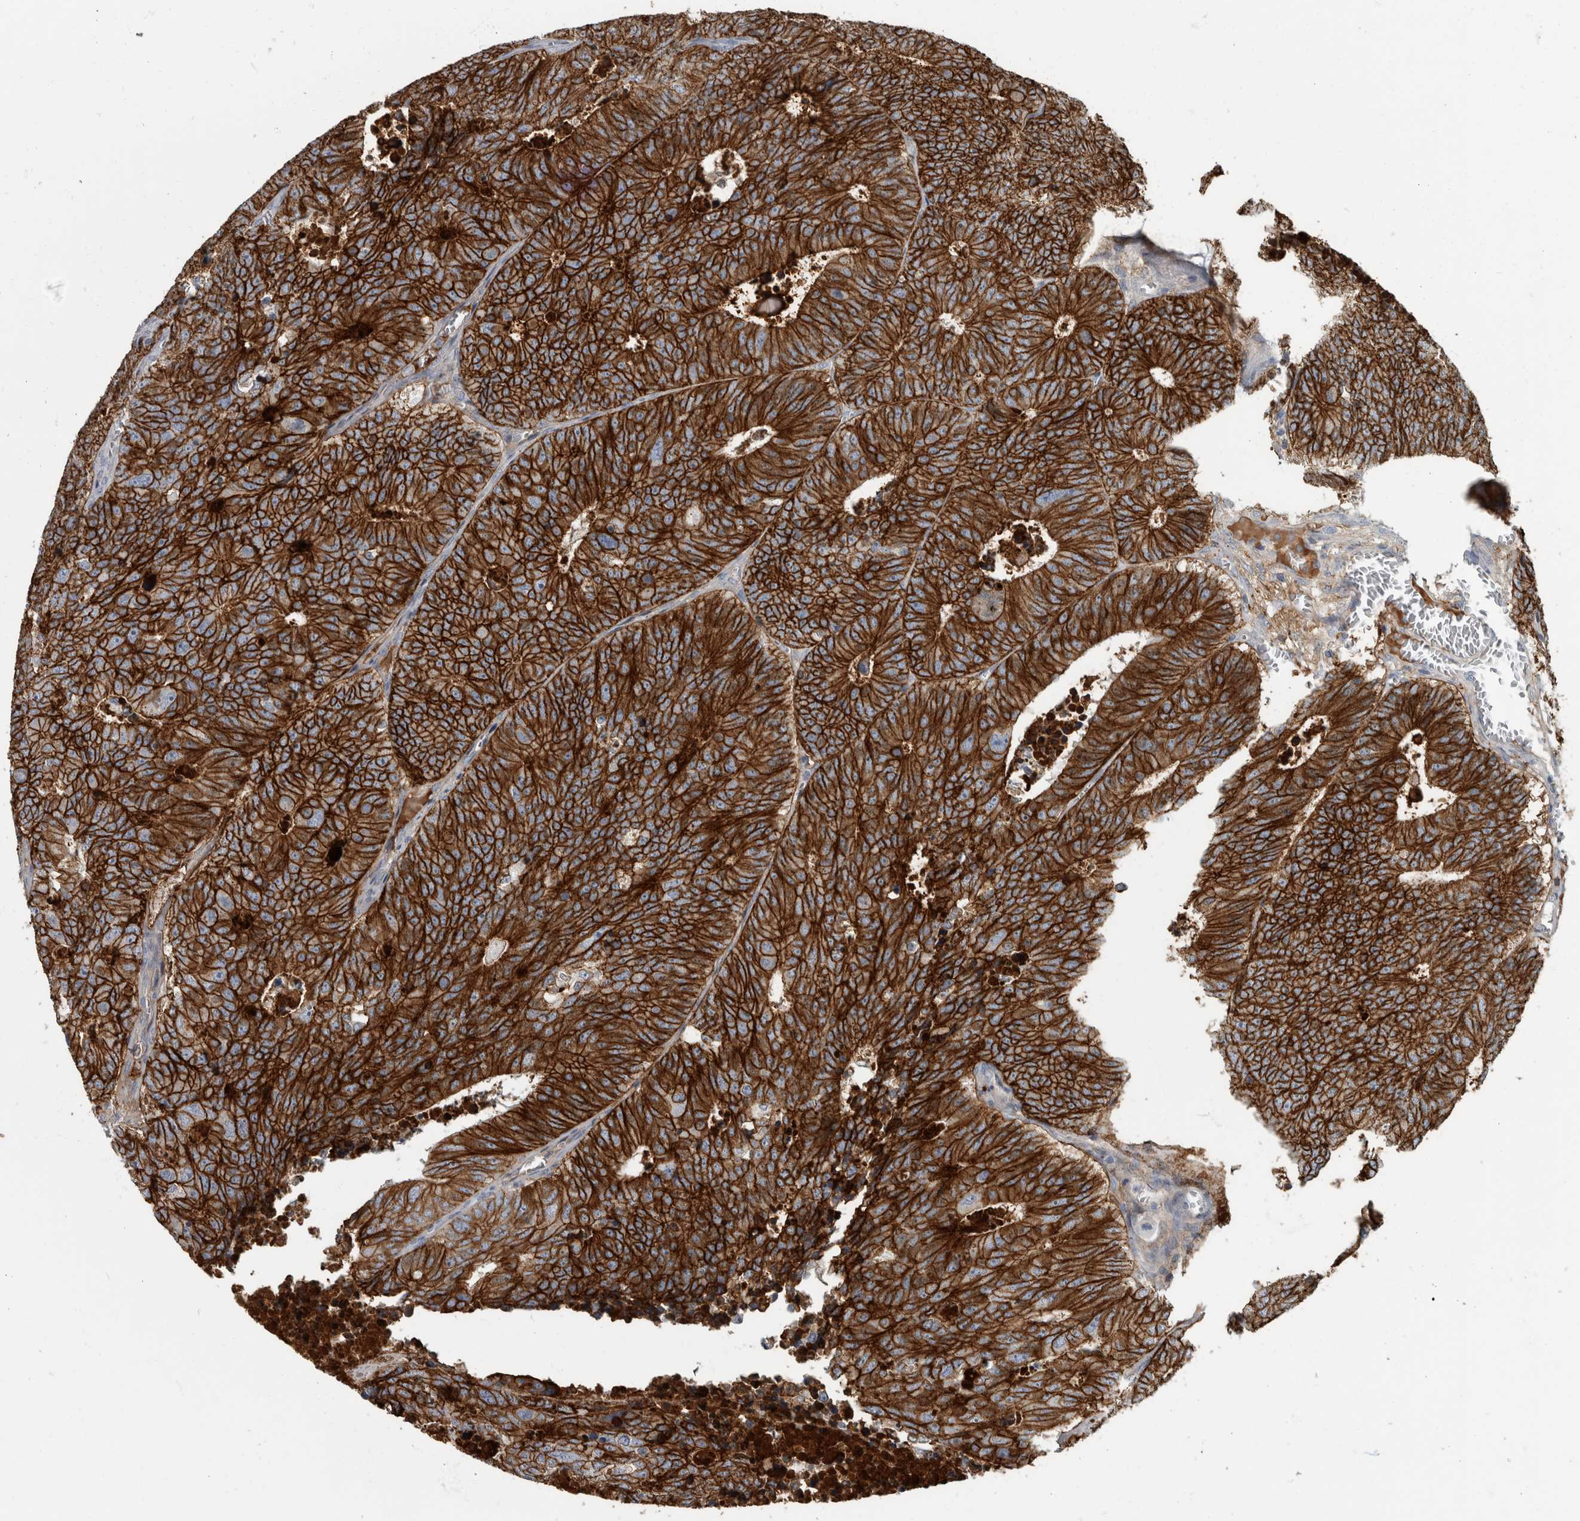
{"staining": {"intensity": "strong", "quantity": ">75%", "location": "cytoplasmic/membranous"}, "tissue": "colorectal cancer", "cell_type": "Tumor cells", "image_type": "cancer", "snomed": [{"axis": "morphology", "description": "Adenocarcinoma, NOS"}, {"axis": "topography", "description": "Colon"}], "caption": "A histopathology image of human colorectal cancer stained for a protein exhibits strong cytoplasmic/membranous brown staining in tumor cells.", "gene": "DSG2", "patient": {"sex": "male", "age": 87}}